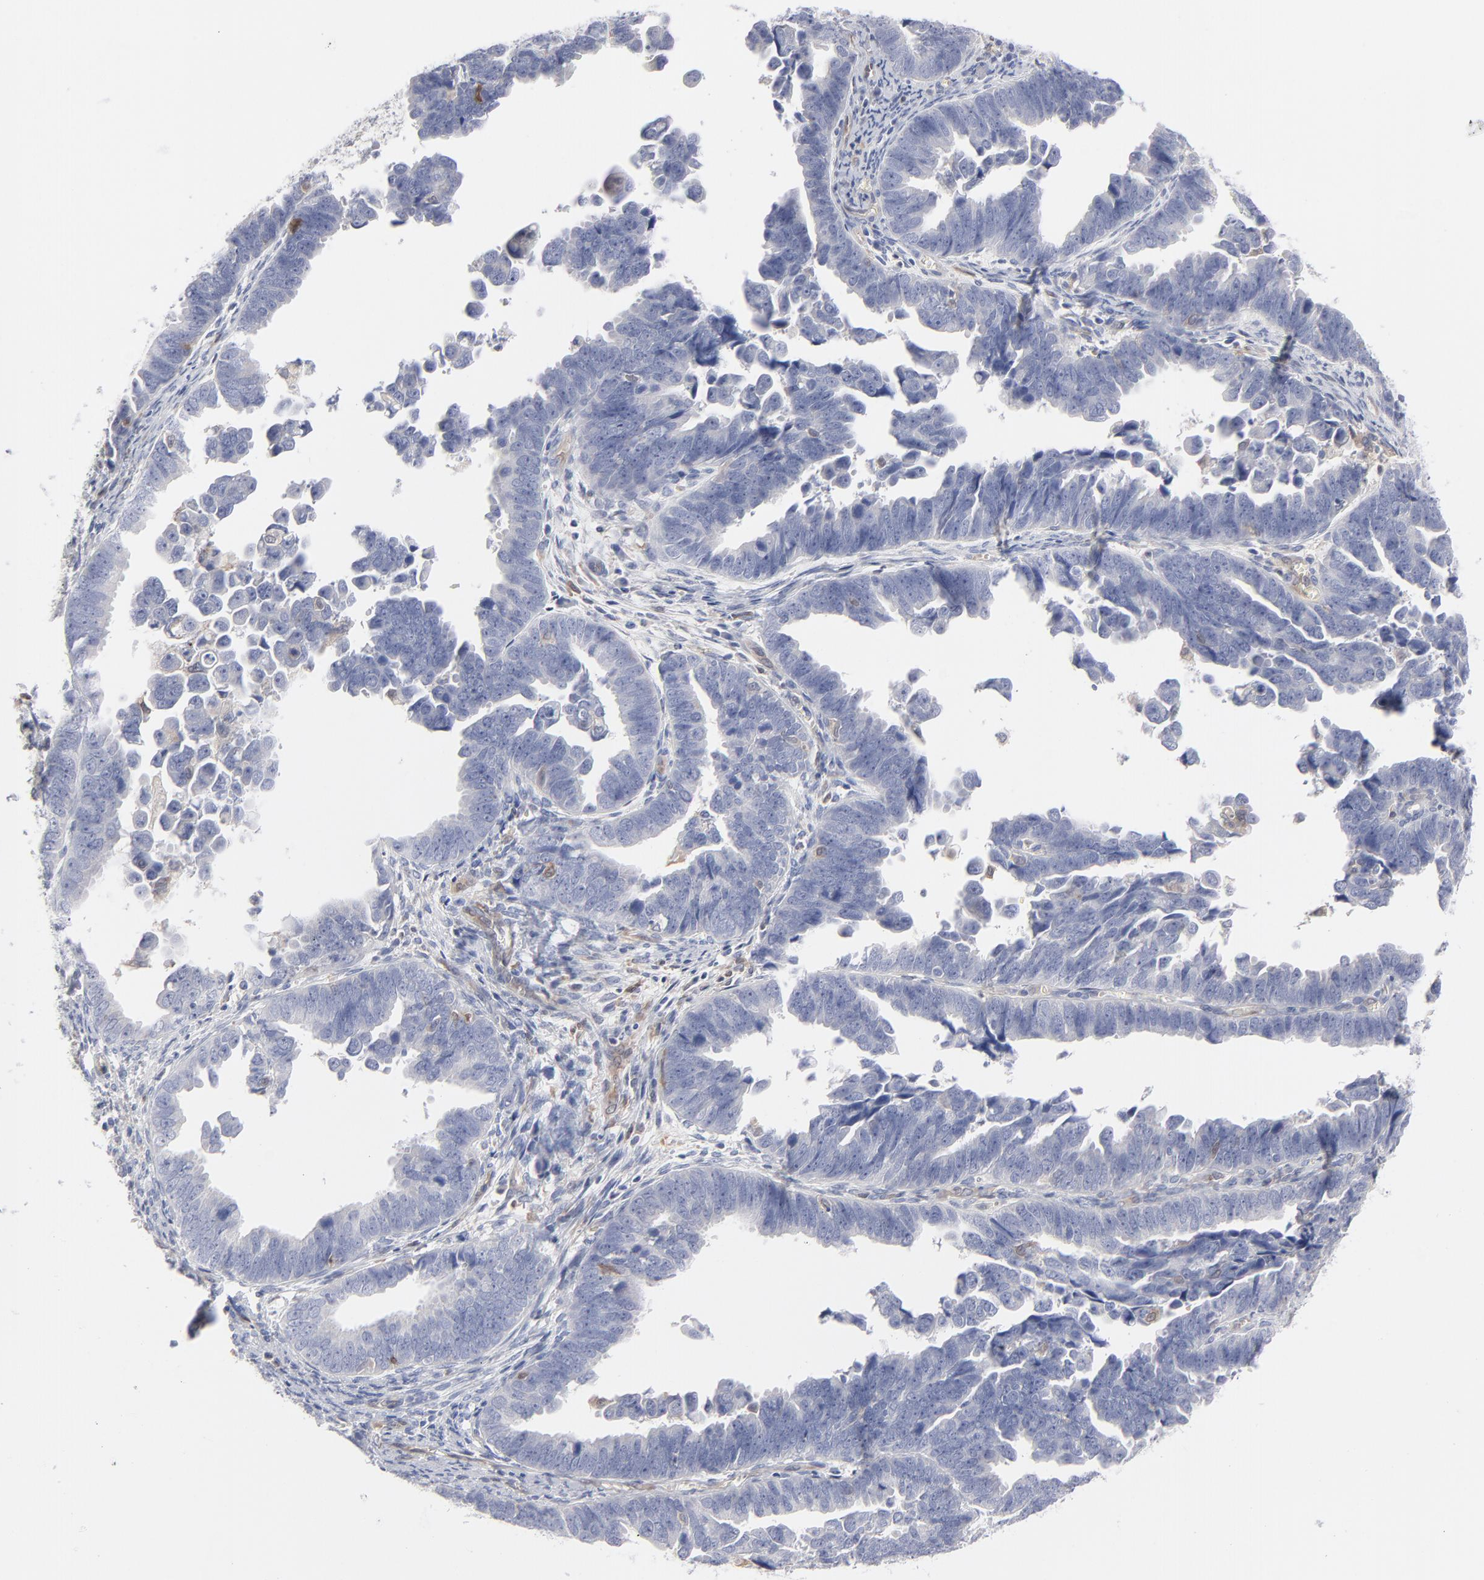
{"staining": {"intensity": "negative", "quantity": "none", "location": "none"}, "tissue": "endometrial cancer", "cell_type": "Tumor cells", "image_type": "cancer", "snomed": [{"axis": "morphology", "description": "Adenocarcinoma, NOS"}, {"axis": "topography", "description": "Endometrium"}], "caption": "Histopathology image shows no protein expression in tumor cells of adenocarcinoma (endometrial) tissue.", "gene": "ARRB1", "patient": {"sex": "female", "age": 75}}